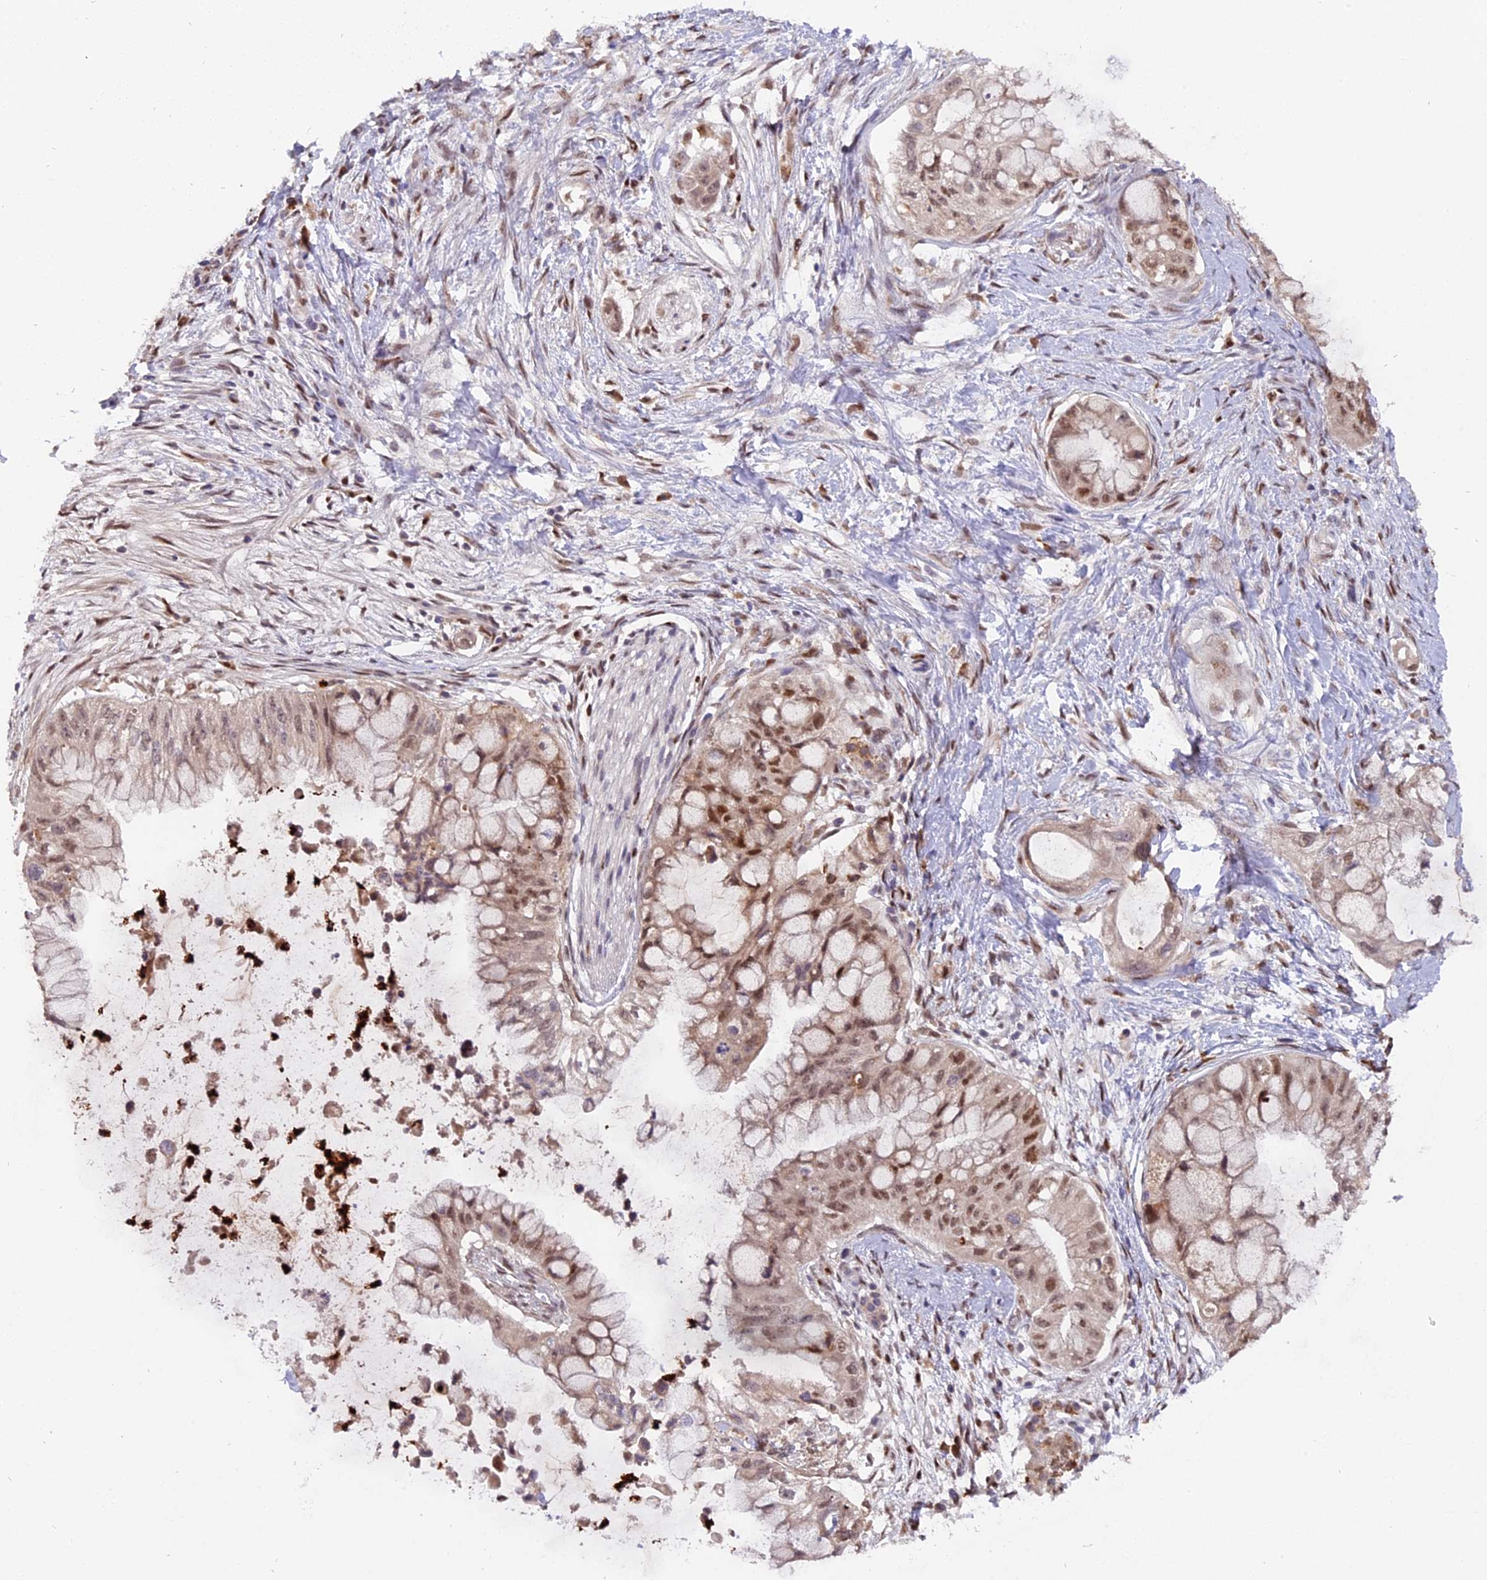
{"staining": {"intensity": "moderate", "quantity": ">75%", "location": "nuclear"}, "tissue": "pancreatic cancer", "cell_type": "Tumor cells", "image_type": "cancer", "snomed": [{"axis": "morphology", "description": "Adenocarcinoma, NOS"}, {"axis": "topography", "description": "Pancreas"}], "caption": "A medium amount of moderate nuclear positivity is appreciated in approximately >75% of tumor cells in adenocarcinoma (pancreatic) tissue. (DAB = brown stain, brightfield microscopy at high magnification).", "gene": "FAM118B", "patient": {"sex": "male", "age": 48}}